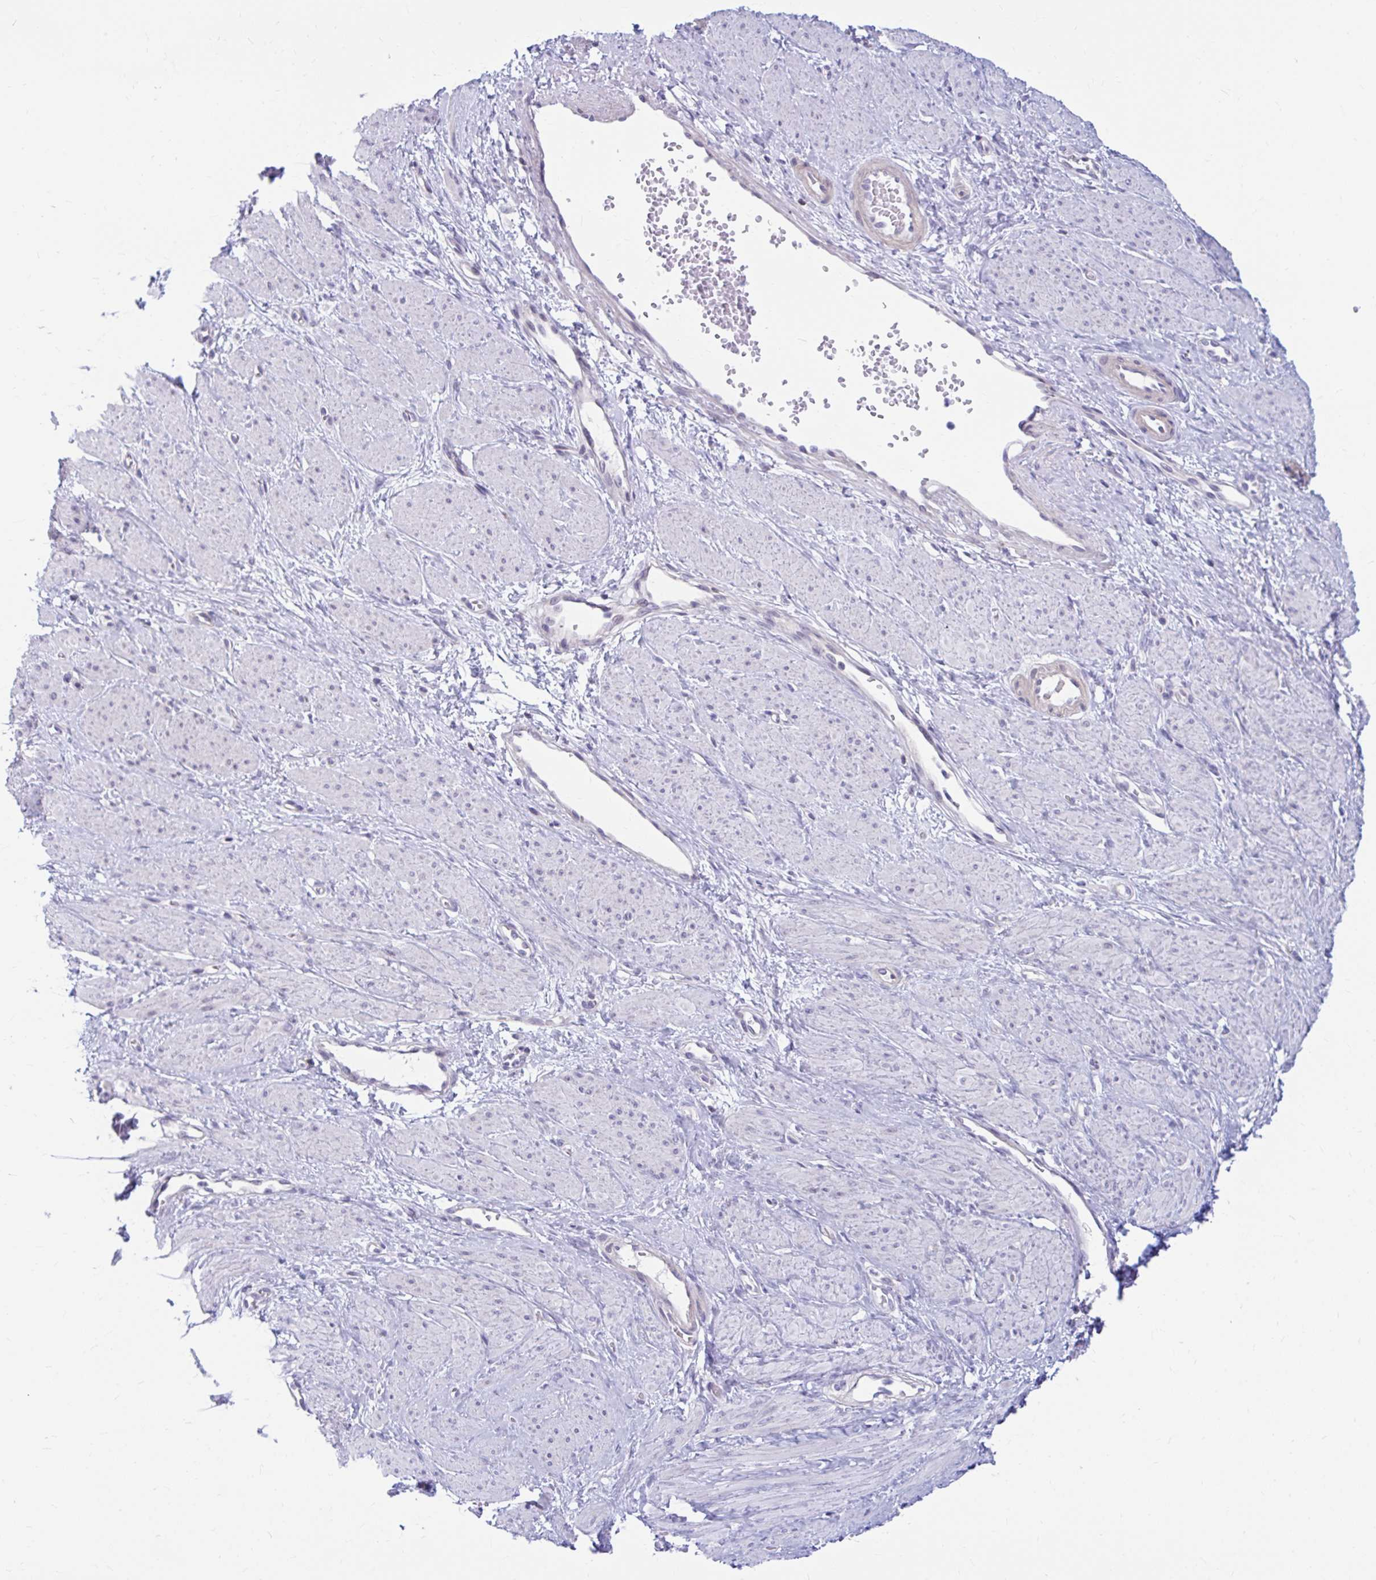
{"staining": {"intensity": "negative", "quantity": "none", "location": "none"}, "tissue": "smooth muscle", "cell_type": "Smooth muscle cells", "image_type": "normal", "snomed": [{"axis": "morphology", "description": "Normal tissue, NOS"}, {"axis": "topography", "description": "Smooth muscle"}, {"axis": "topography", "description": "Uterus"}], "caption": "IHC of normal smooth muscle demonstrates no staining in smooth muscle cells.", "gene": "RADIL", "patient": {"sex": "female", "age": 39}}